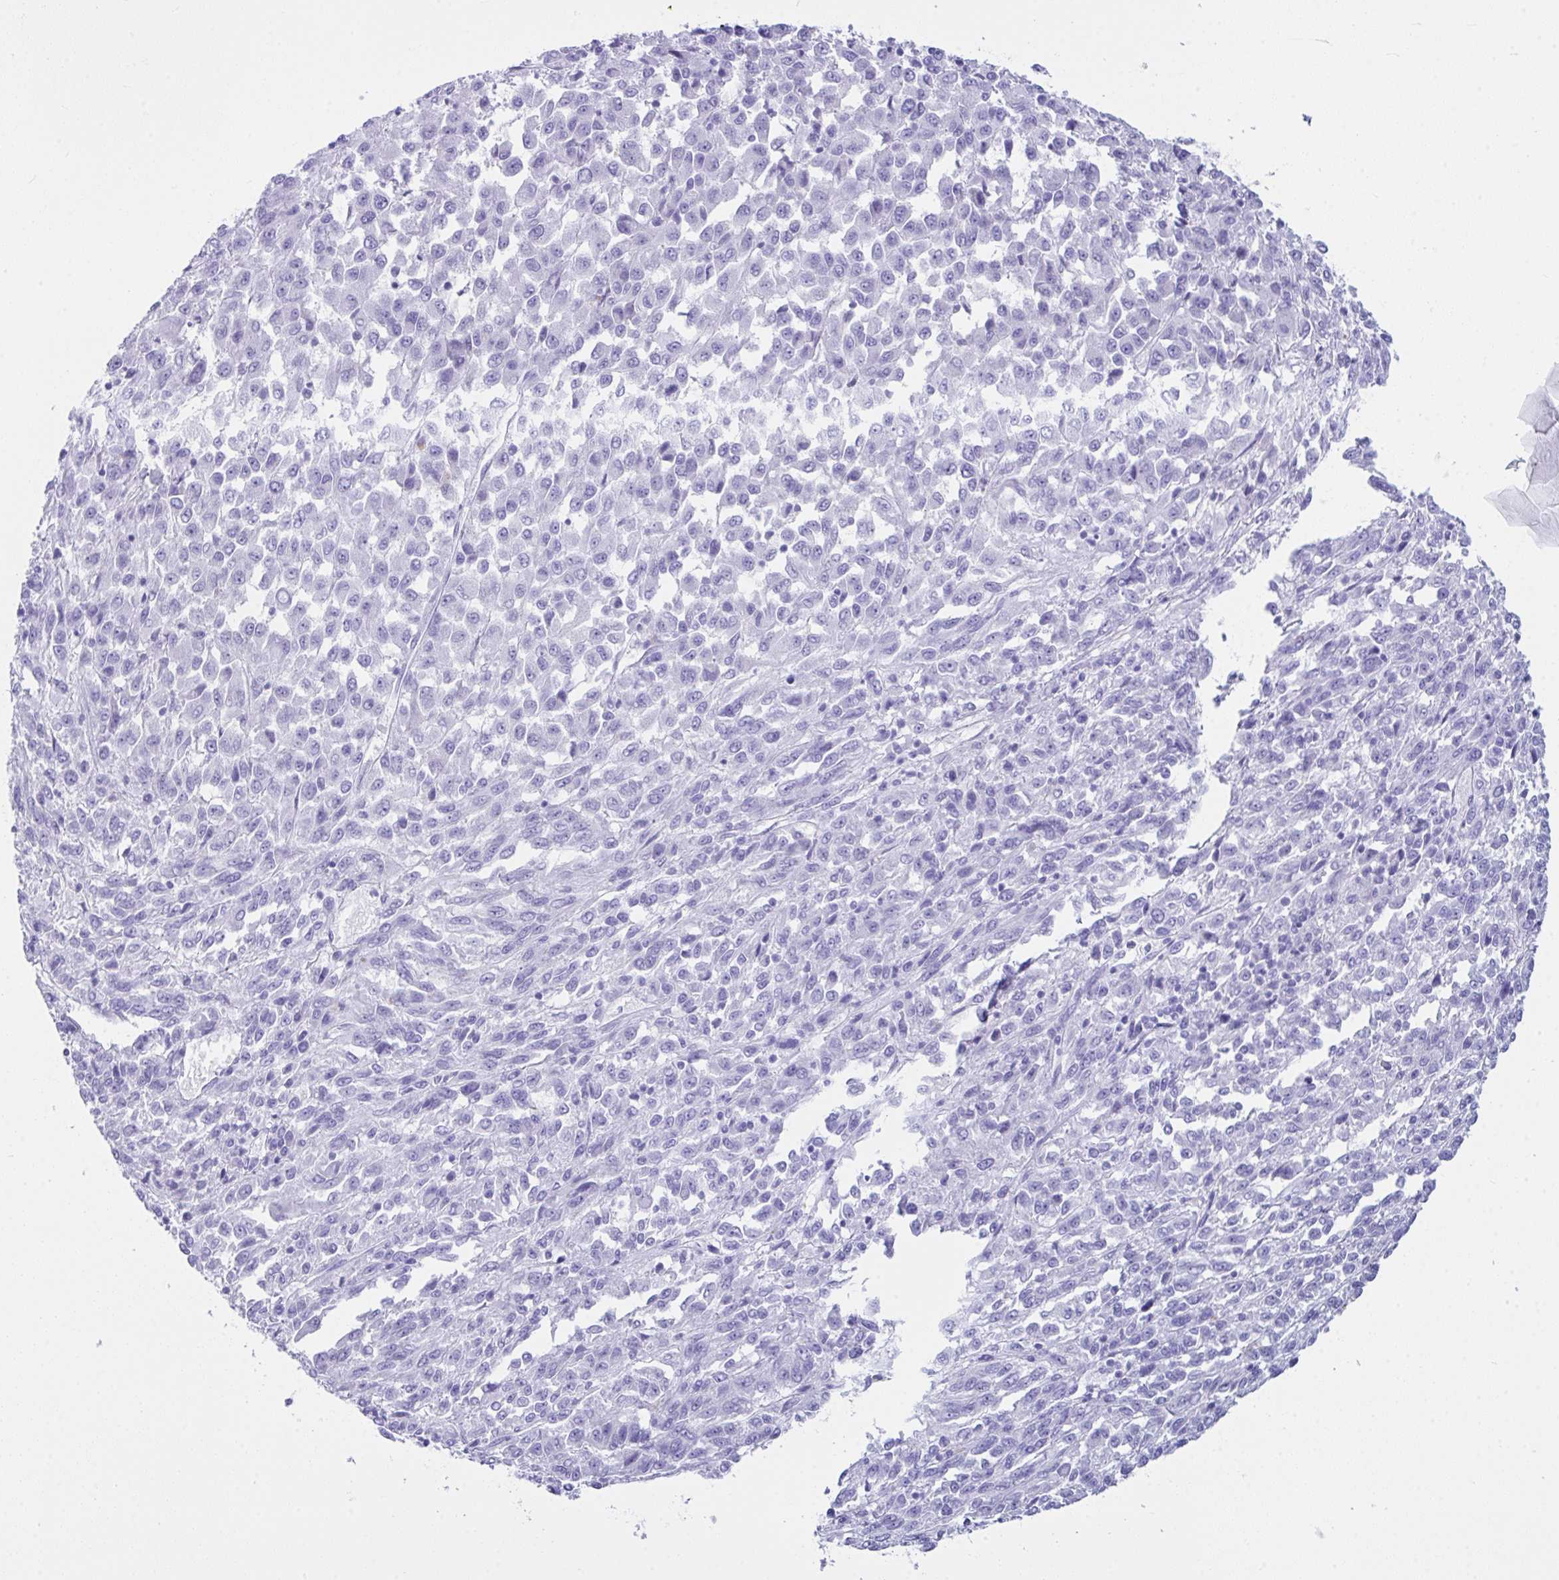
{"staining": {"intensity": "negative", "quantity": "none", "location": "none"}, "tissue": "melanoma", "cell_type": "Tumor cells", "image_type": "cancer", "snomed": [{"axis": "morphology", "description": "Malignant melanoma, Metastatic site"}, {"axis": "topography", "description": "Lung"}], "caption": "Tumor cells show no significant positivity in melanoma. (DAB immunohistochemistry (IHC), high magnification).", "gene": "LGALS4", "patient": {"sex": "male", "age": 64}}